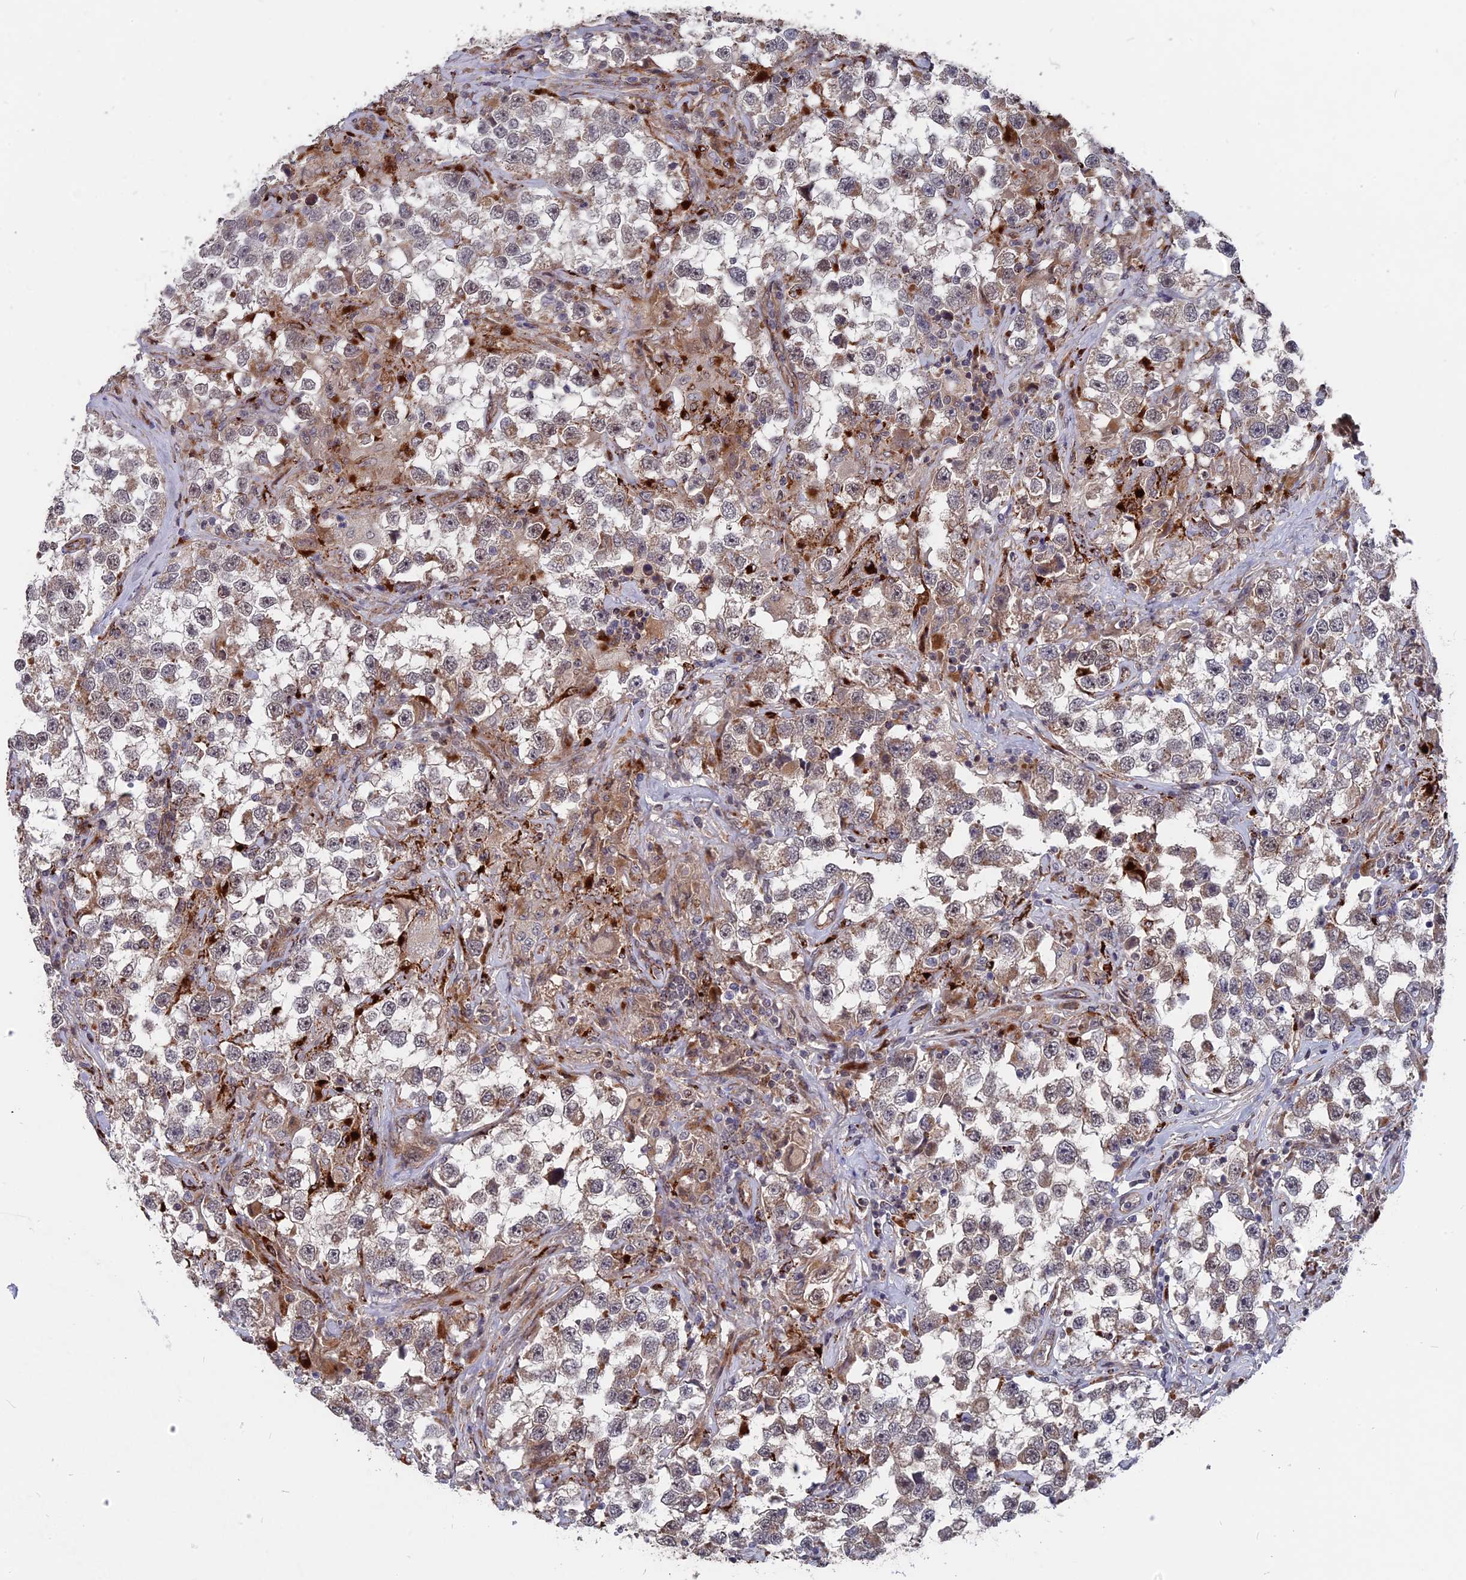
{"staining": {"intensity": "weak", "quantity": "<25%", "location": "cytoplasmic/membranous"}, "tissue": "testis cancer", "cell_type": "Tumor cells", "image_type": "cancer", "snomed": [{"axis": "morphology", "description": "Seminoma, NOS"}, {"axis": "topography", "description": "Testis"}], "caption": "A histopathology image of testis seminoma stained for a protein exhibits no brown staining in tumor cells.", "gene": "NOSIP", "patient": {"sex": "male", "age": 46}}